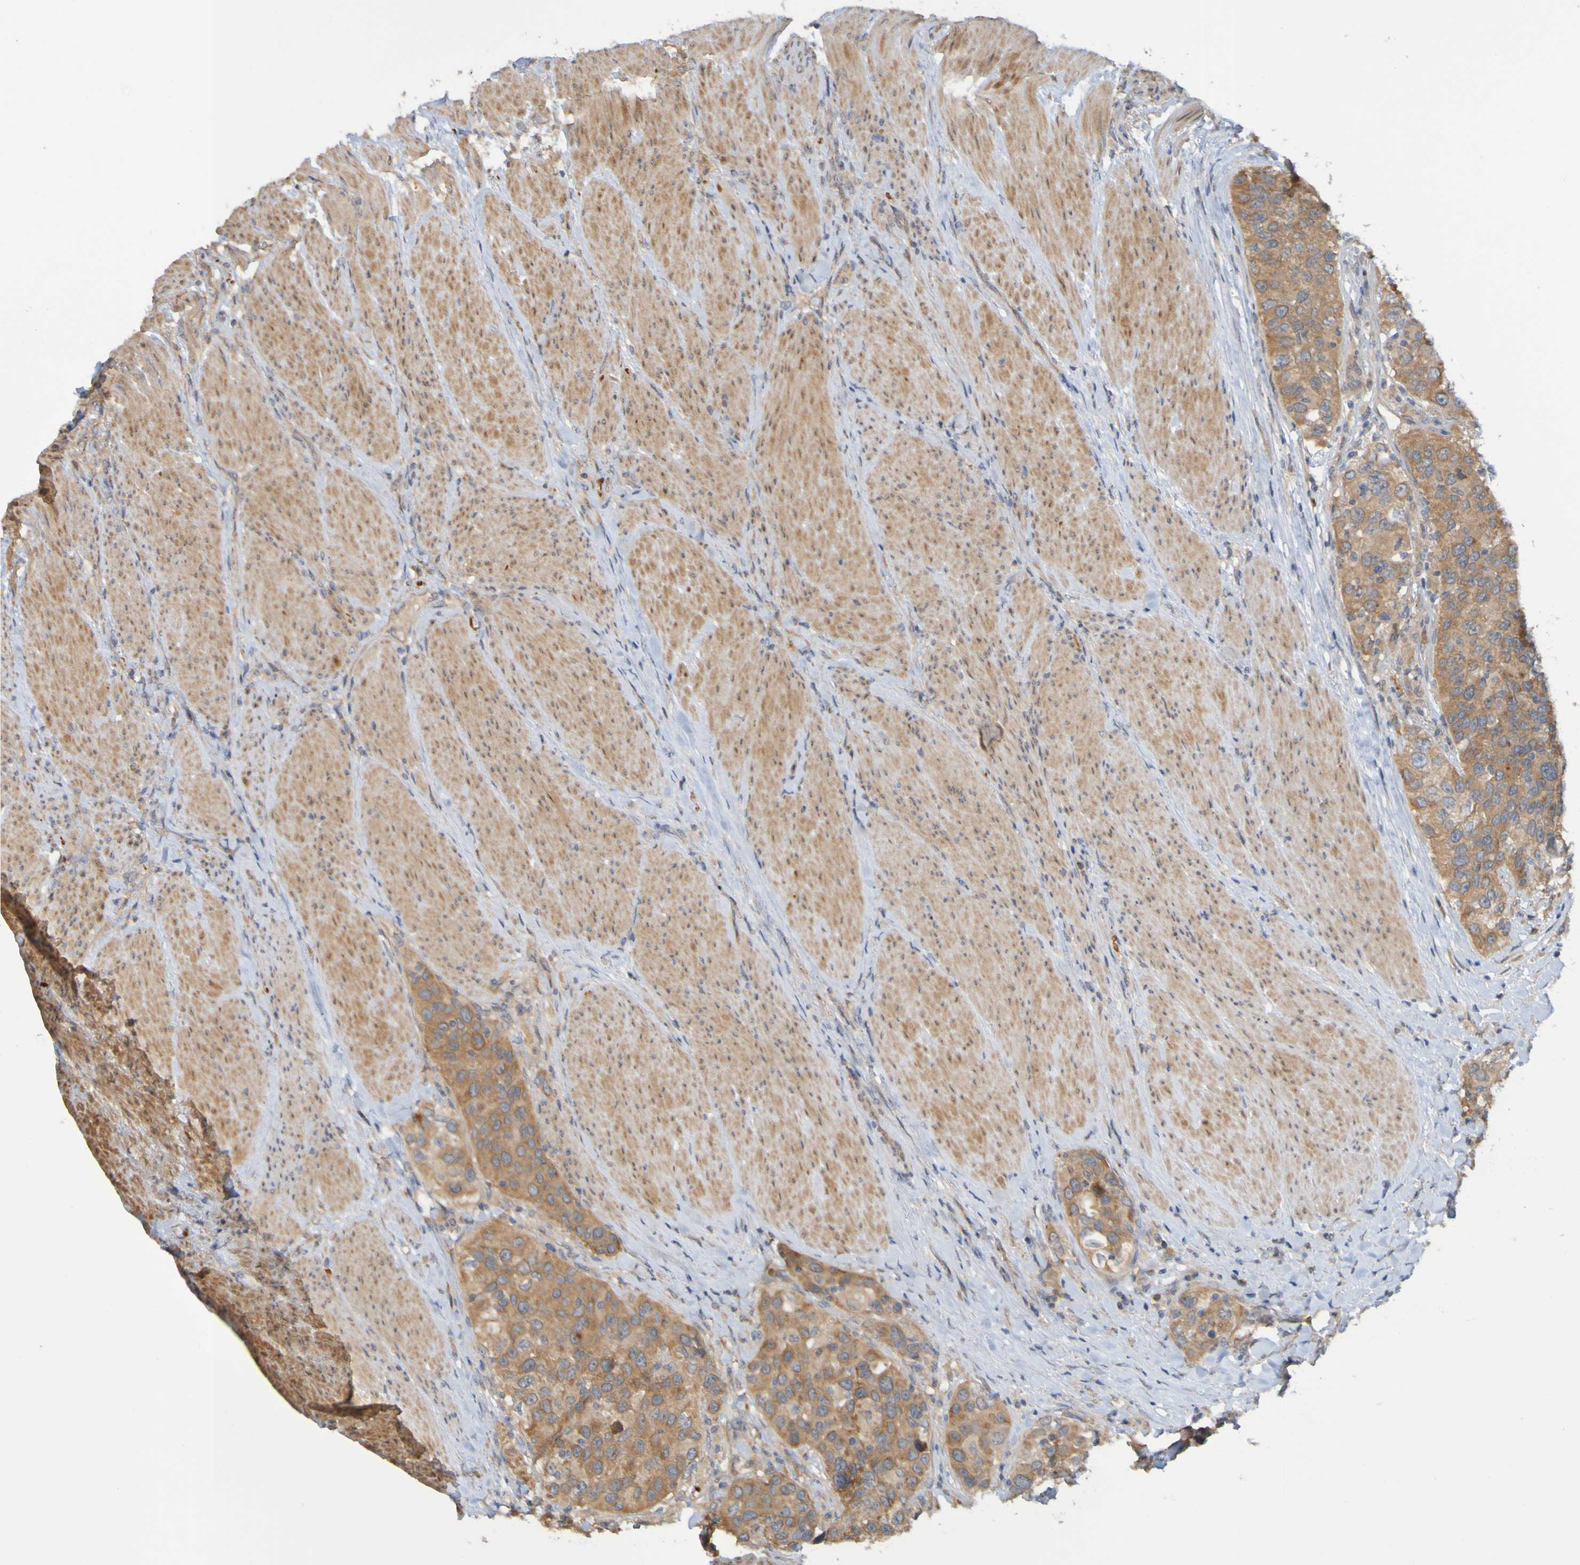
{"staining": {"intensity": "moderate", "quantity": ">75%", "location": "cytoplasmic/membranous"}, "tissue": "urothelial cancer", "cell_type": "Tumor cells", "image_type": "cancer", "snomed": [{"axis": "morphology", "description": "Urothelial carcinoma, High grade"}, {"axis": "topography", "description": "Urinary bladder"}], "caption": "Immunohistochemistry (DAB (3,3'-diaminobenzidine)) staining of human urothelial cancer demonstrates moderate cytoplasmic/membranous protein positivity in about >75% of tumor cells.", "gene": "NAV2", "patient": {"sex": "female", "age": 80}}